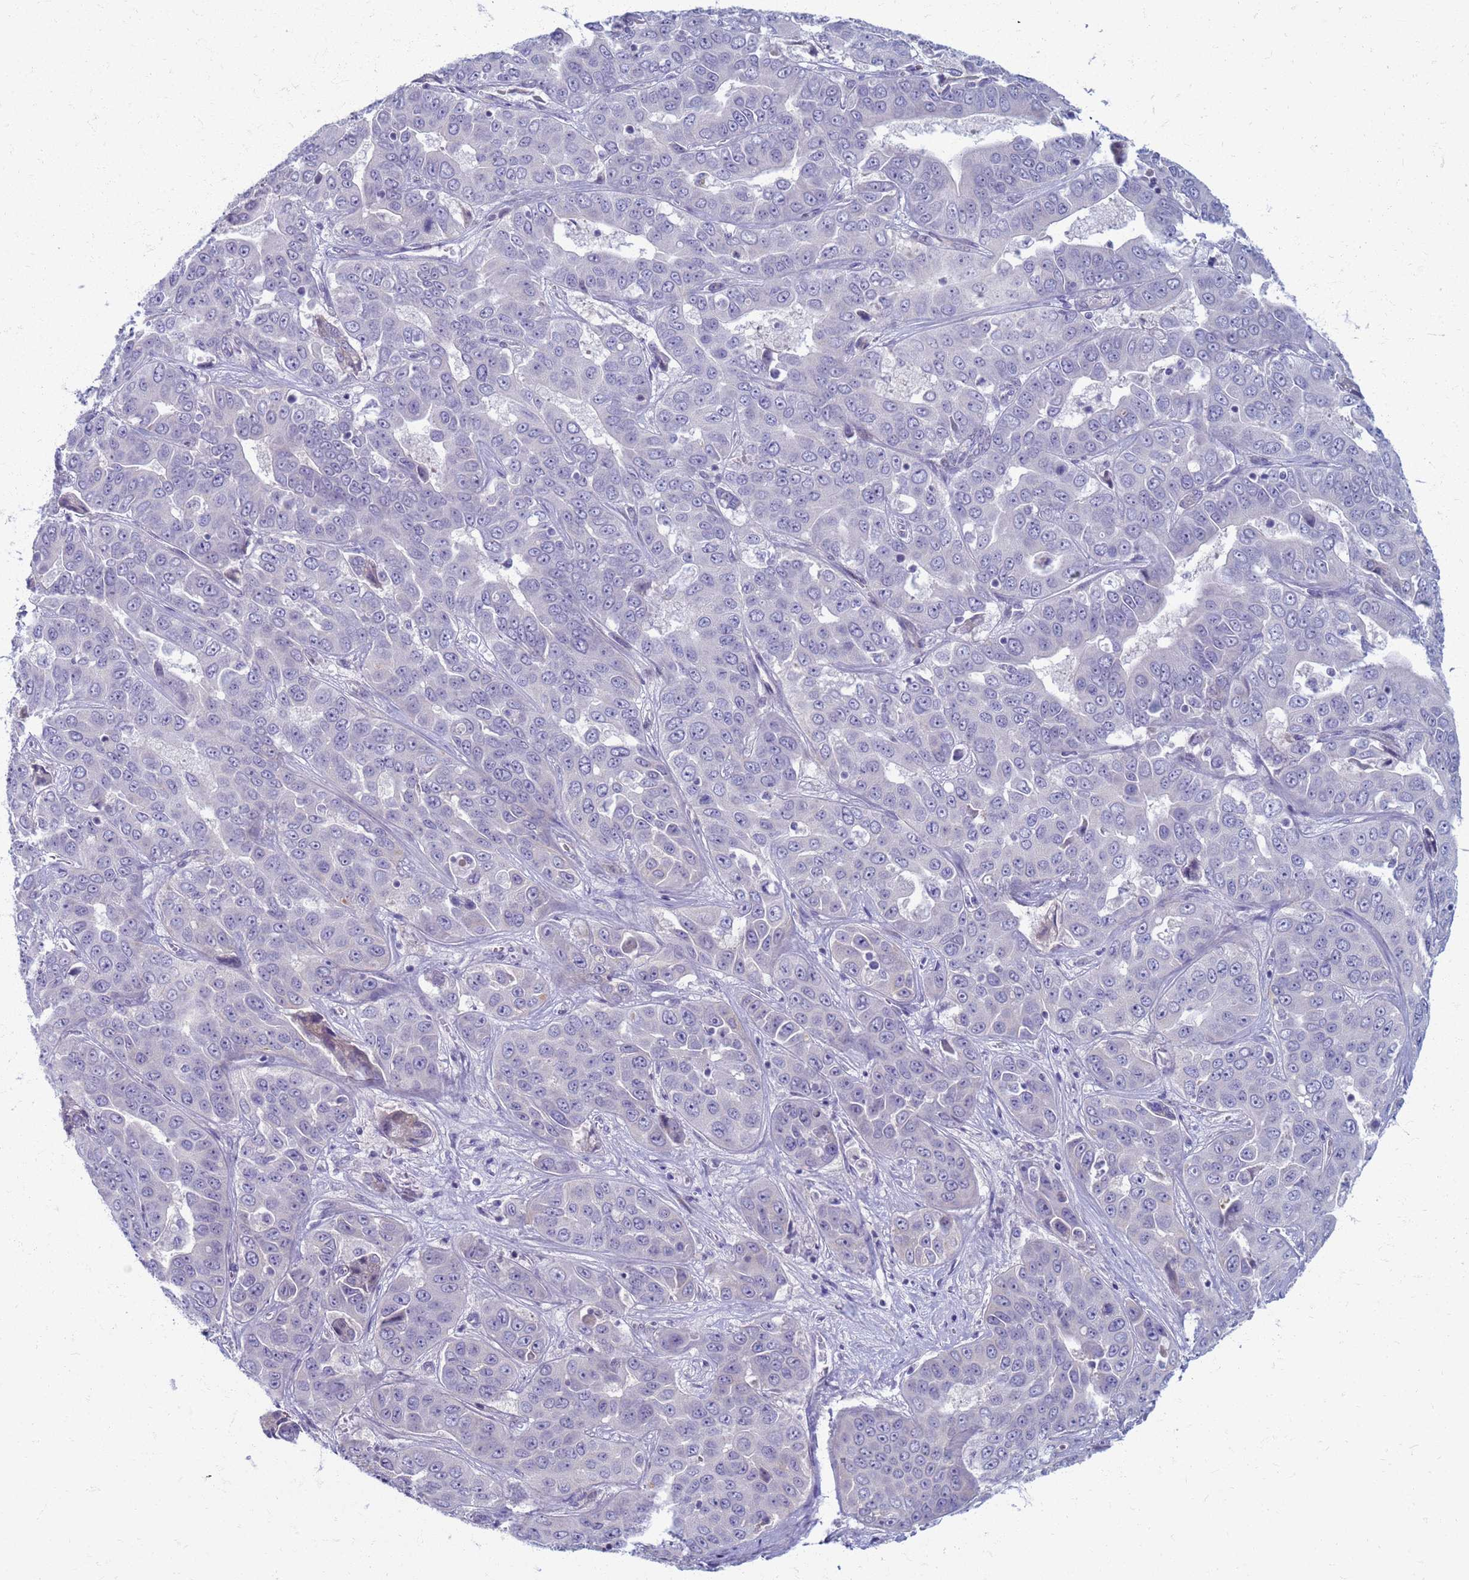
{"staining": {"intensity": "negative", "quantity": "none", "location": "none"}, "tissue": "liver cancer", "cell_type": "Tumor cells", "image_type": "cancer", "snomed": [{"axis": "morphology", "description": "Cholangiocarcinoma"}, {"axis": "topography", "description": "Liver"}], "caption": "Immunohistochemistry of human cholangiocarcinoma (liver) shows no expression in tumor cells.", "gene": "CLCA2", "patient": {"sex": "female", "age": 52}}